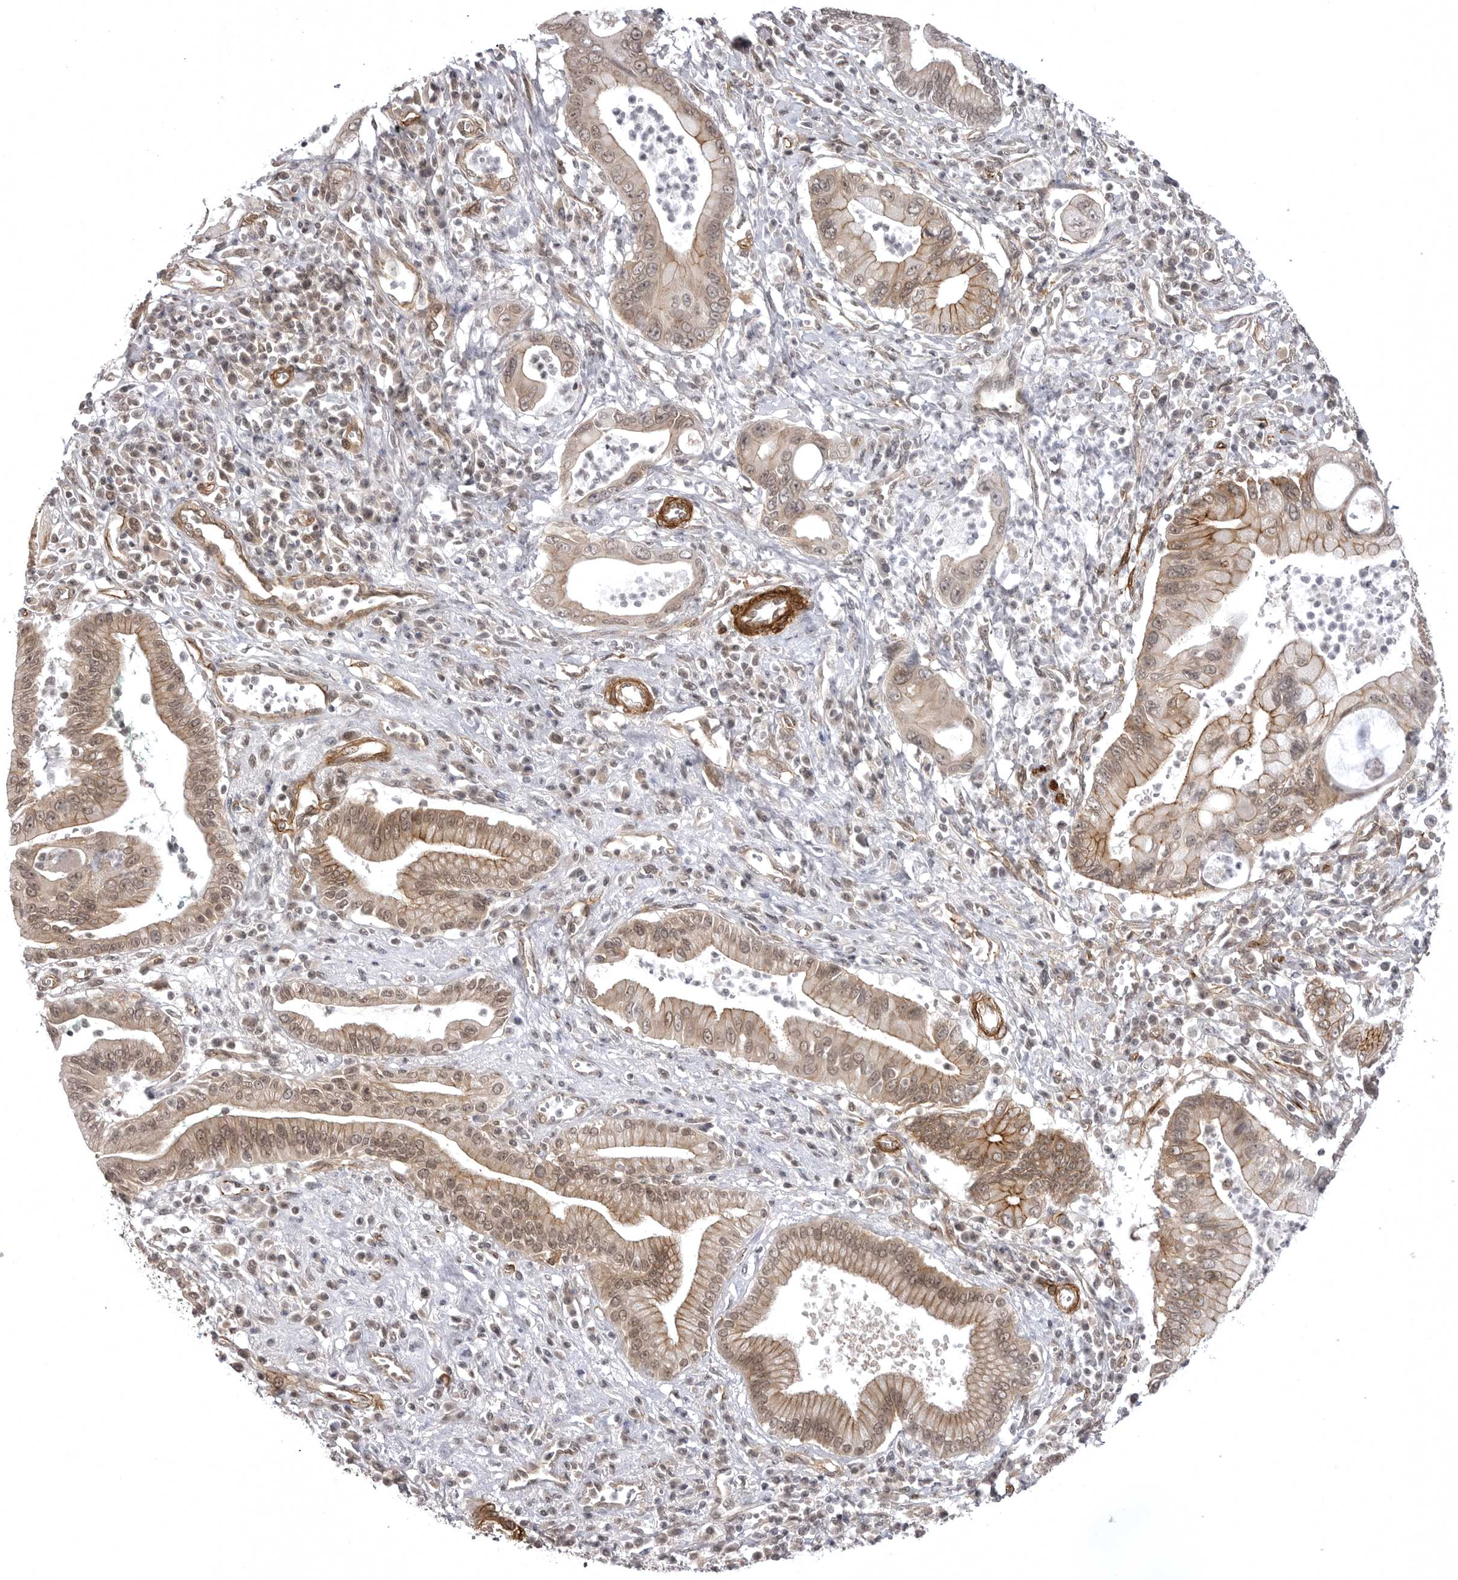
{"staining": {"intensity": "moderate", "quantity": "25%-75%", "location": "cytoplasmic/membranous"}, "tissue": "pancreatic cancer", "cell_type": "Tumor cells", "image_type": "cancer", "snomed": [{"axis": "morphology", "description": "Adenocarcinoma, NOS"}, {"axis": "topography", "description": "Pancreas"}], "caption": "Immunohistochemical staining of human pancreatic cancer displays medium levels of moderate cytoplasmic/membranous protein expression in about 25%-75% of tumor cells. (DAB IHC, brown staining for protein, blue staining for nuclei).", "gene": "SORBS1", "patient": {"sex": "male", "age": 78}}